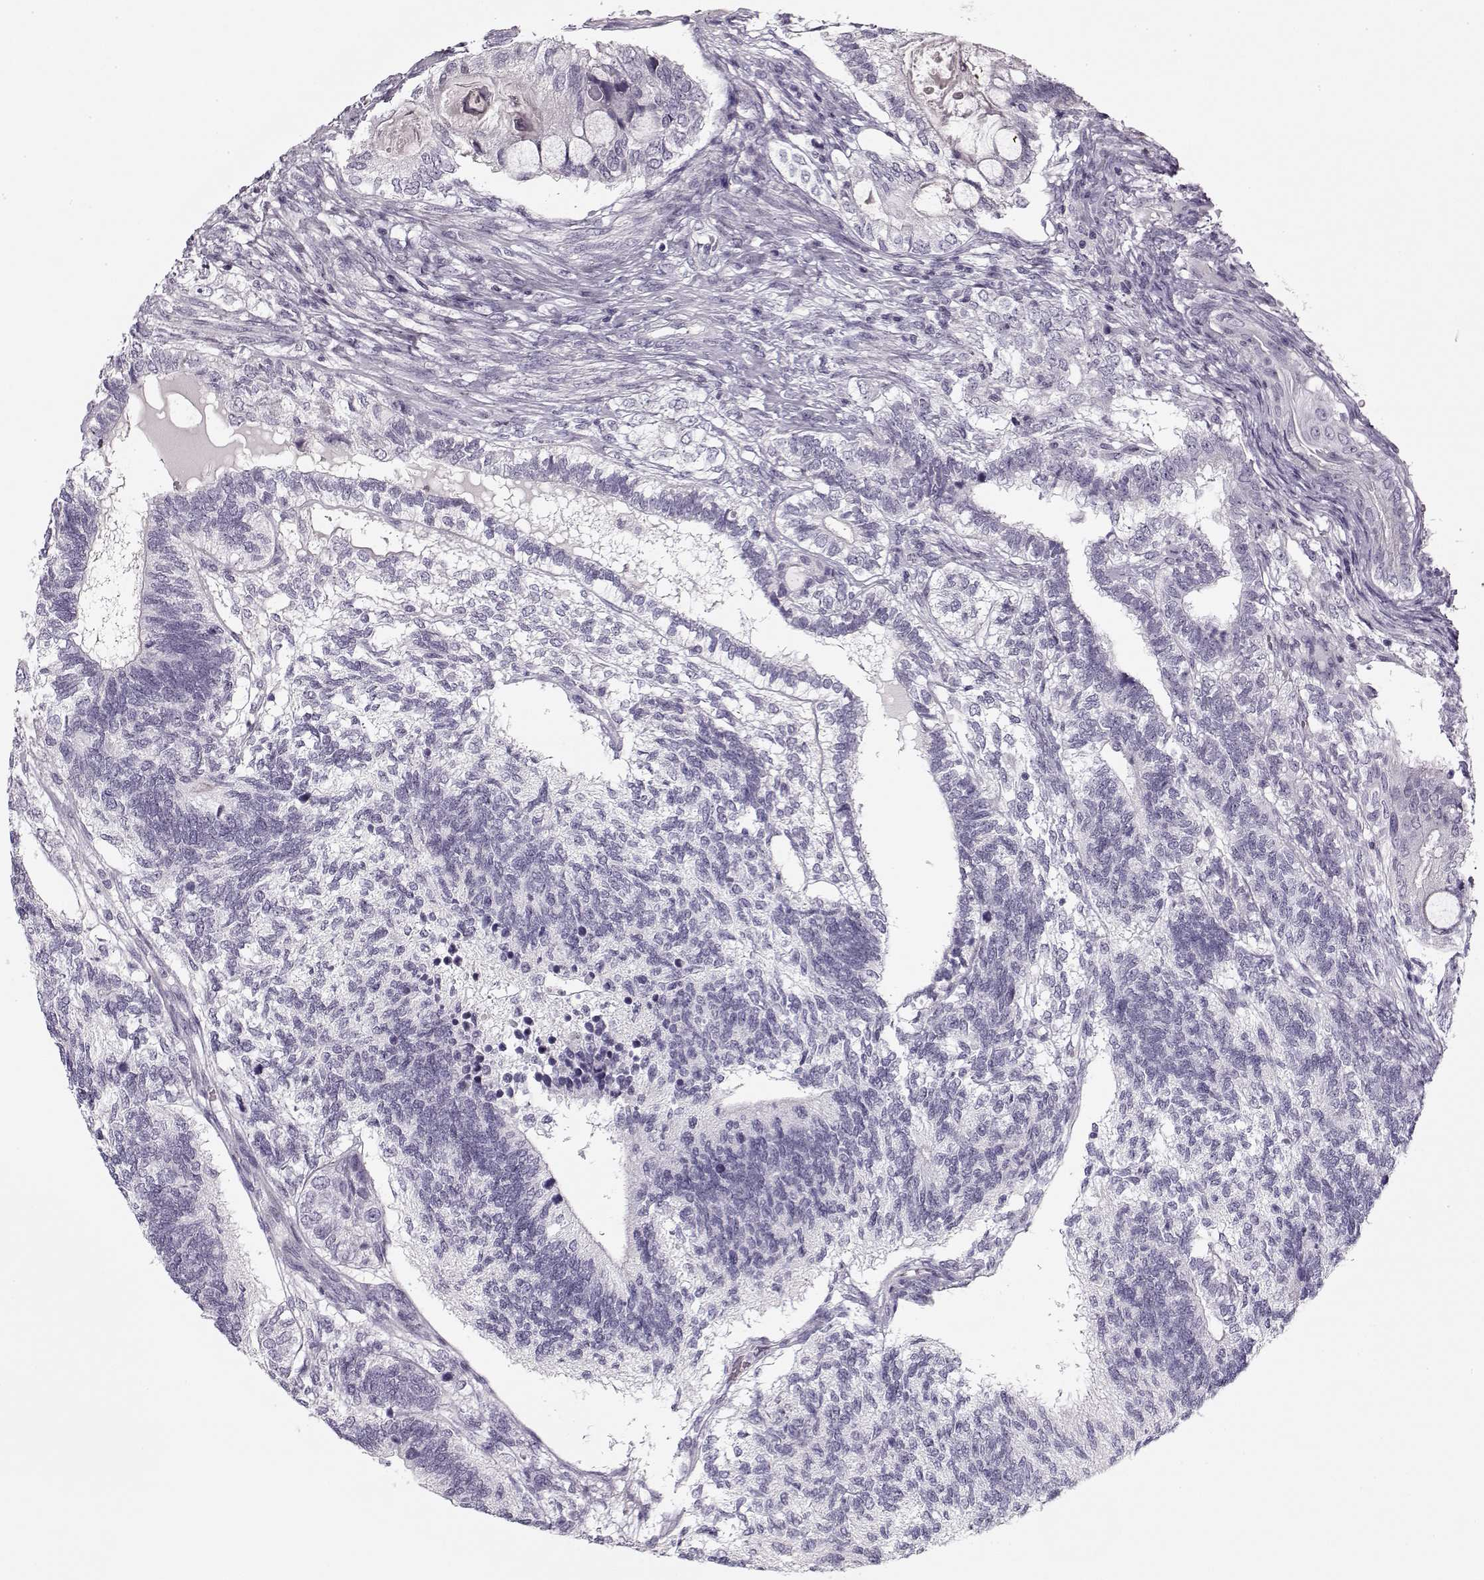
{"staining": {"intensity": "negative", "quantity": "none", "location": "none"}, "tissue": "testis cancer", "cell_type": "Tumor cells", "image_type": "cancer", "snomed": [{"axis": "morphology", "description": "Seminoma, NOS"}, {"axis": "morphology", "description": "Carcinoma, Embryonal, NOS"}, {"axis": "topography", "description": "Testis"}], "caption": "A photomicrograph of human testis seminoma is negative for staining in tumor cells.", "gene": "PNMT", "patient": {"sex": "male", "age": 41}}